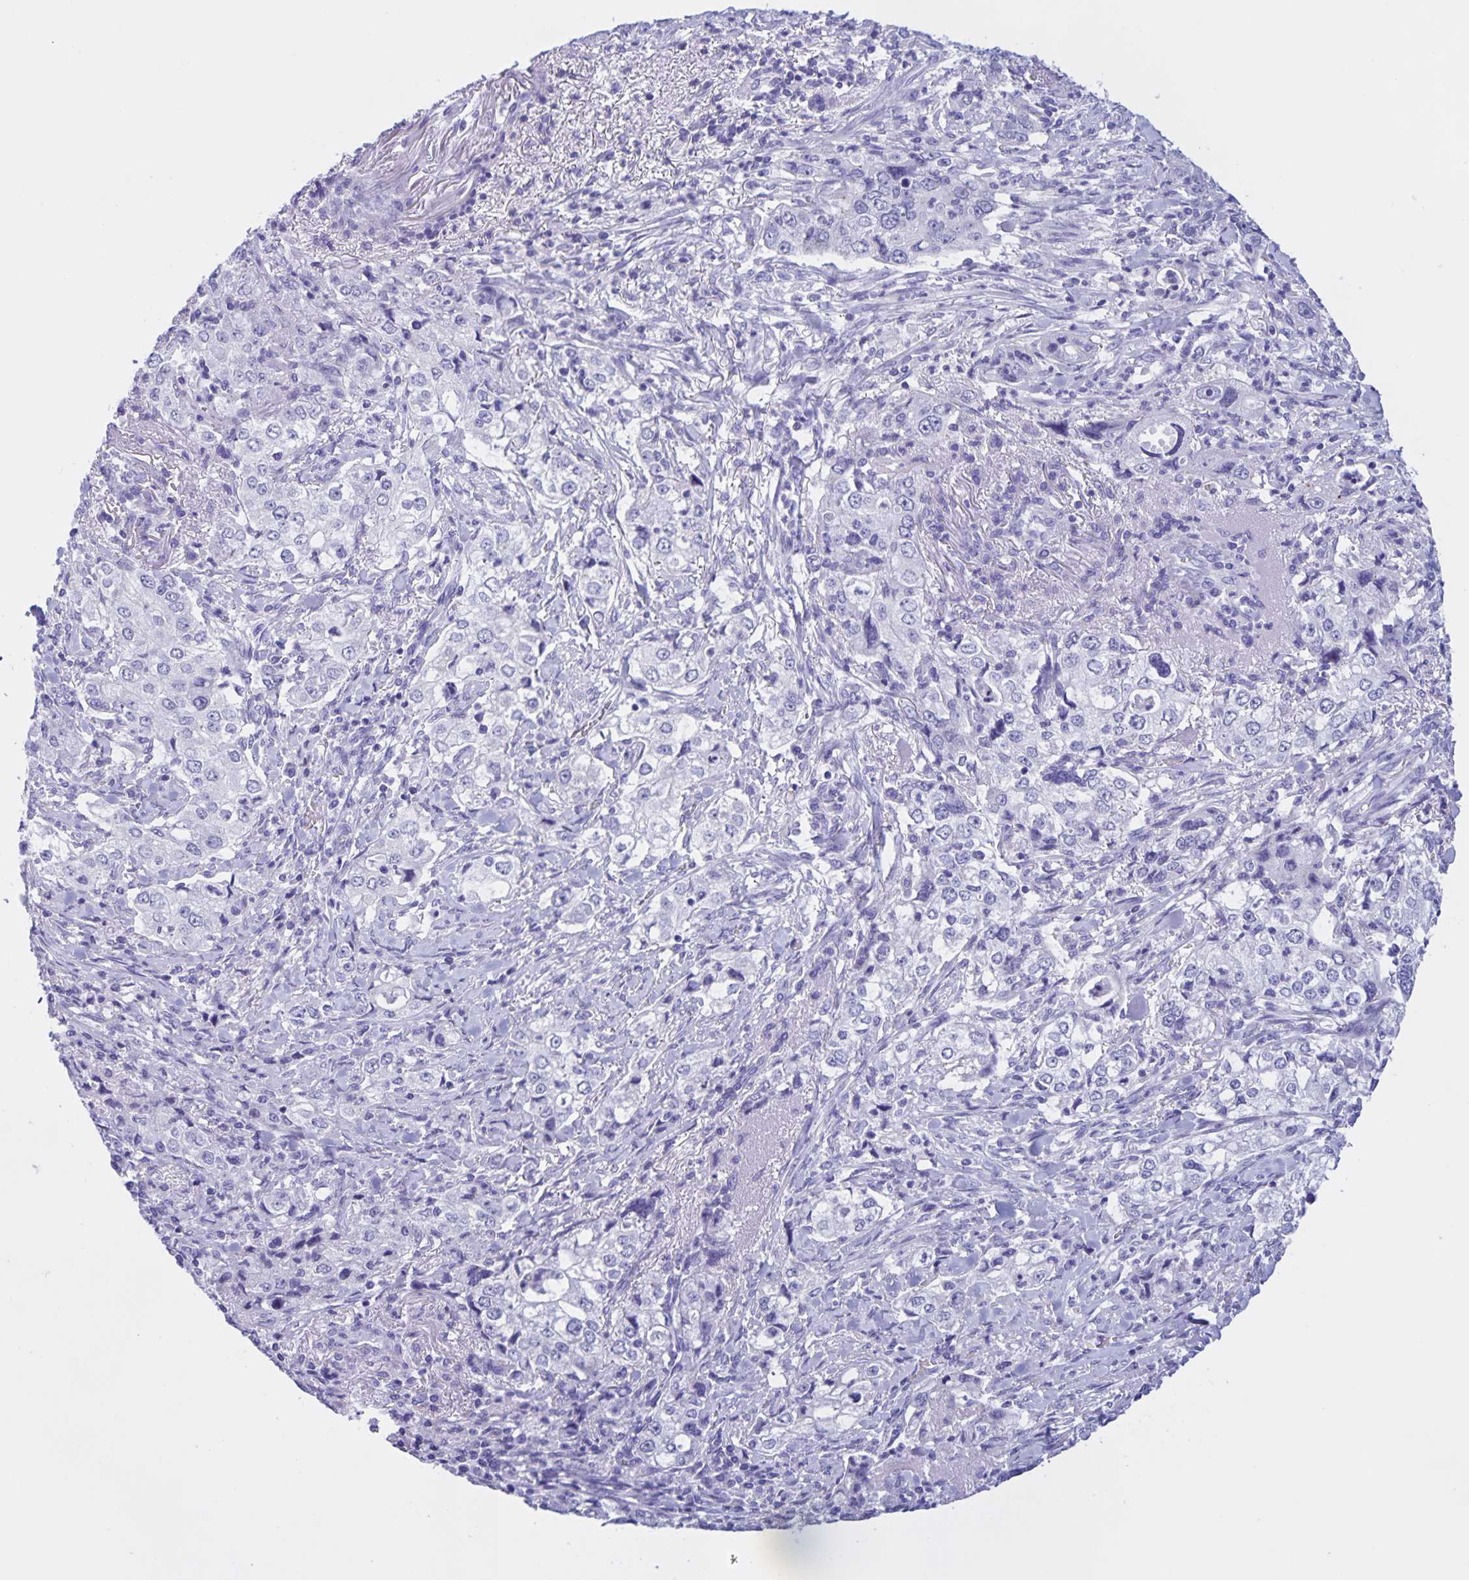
{"staining": {"intensity": "negative", "quantity": "none", "location": "none"}, "tissue": "stomach cancer", "cell_type": "Tumor cells", "image_type": "cancer", "snomed": [{"axis": "morphology", "description": "Adenocarcinoma, NOS"}, {"axis": "topography", "description": "Stomach, upper"}], "caption": "Adenocarcinoma (stomach) stained for a protein using immunohistochemistry displays no staining tumor cells.", "gene": "CATSPER4", "patient": {"sex": "male", "age": 75}}